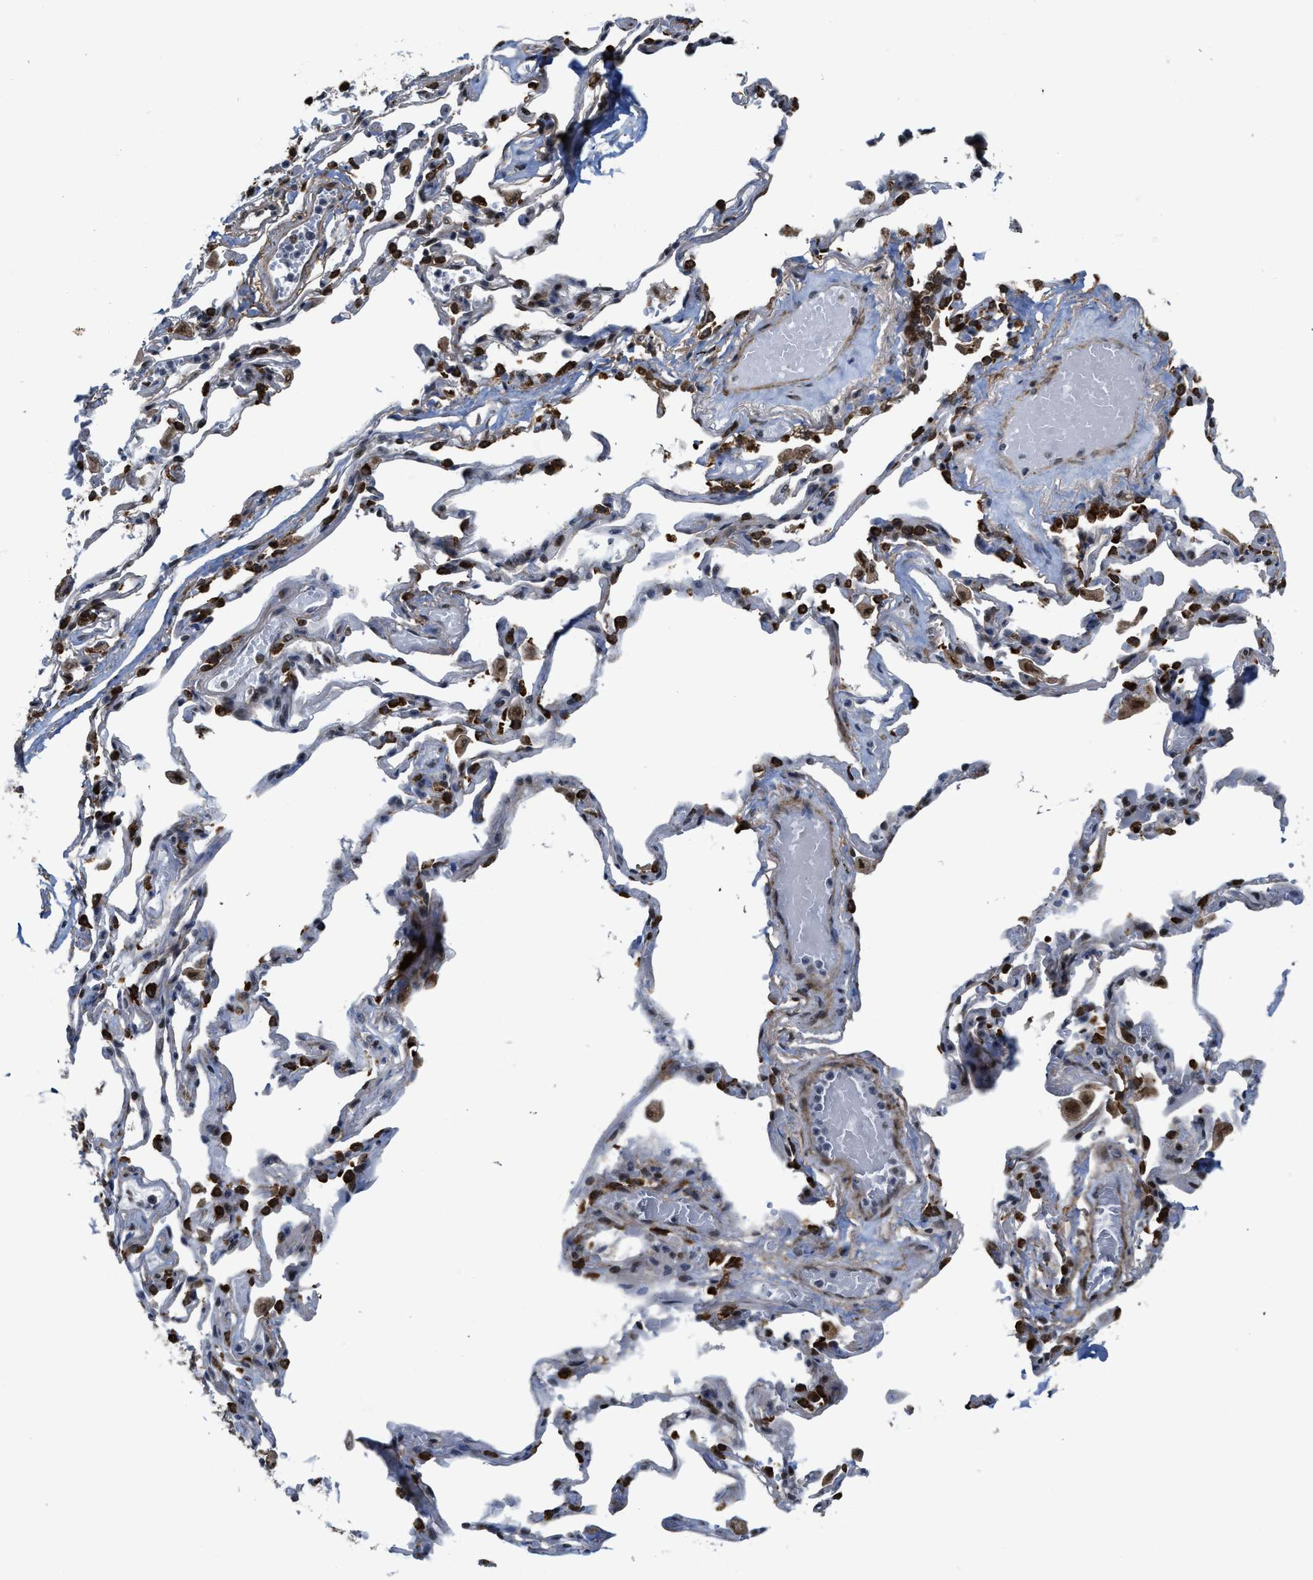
{"staining": {"intensity": "moderate", "quantity": ">75%", "location": "nuclear"}, "tissue": "adipose tissue", "cell_type": "Adipocytes", "image_type": "normal", "snomed": [{"axis": "morphology", "description": "Normal tissue, NOS"}, {"axis": "topography", "description": "Cartilage tissue"}, {"axis": "topography", "description": "Lung"}], "caption": "Unremarkable adipose tissue demonstrates moderate nuclear expression in about >75% of adipocytes, visualized by immunohistochemistry.", "gene": "ZNF250", "patient": {"sex": "female", "age": 77}}